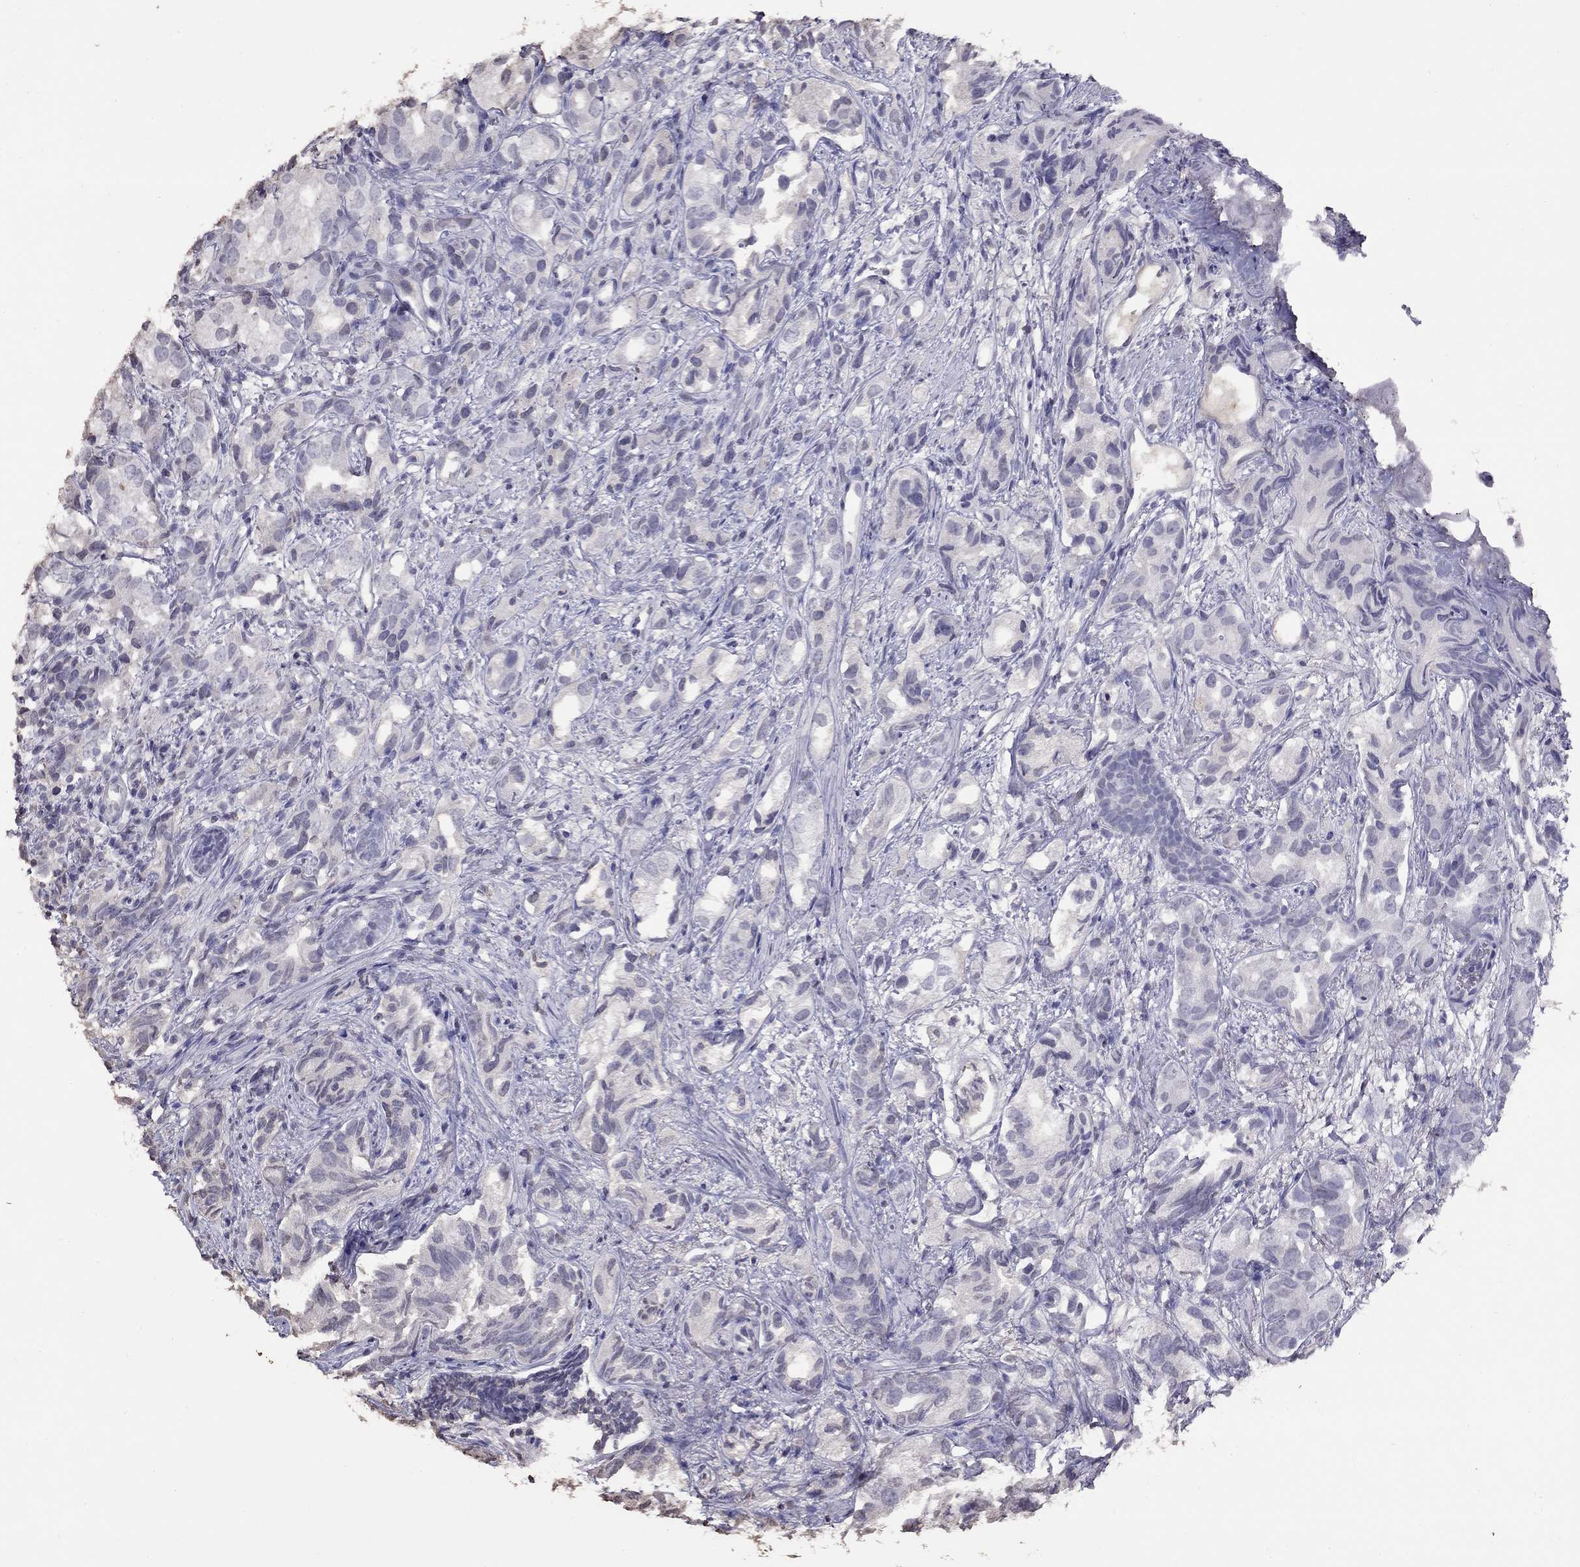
{"staining": {"intensity": "negative", "quantity": "none", "location": "none"}, "tissue": "prostate cancer", "cell_type": "Tumor cells", "image_type": "cancer", "snomed": [{"axis": "morphology", "description": "Adenocarcinoma, High grade"}, {"axis": "topography", "description": "Prostate"}], "caption": "Tumor cells show no significant expression in high-grade adenocarcinoma (prostate).", "gene": "SUN3", "patient": {"sex": "male", "age": 82}}